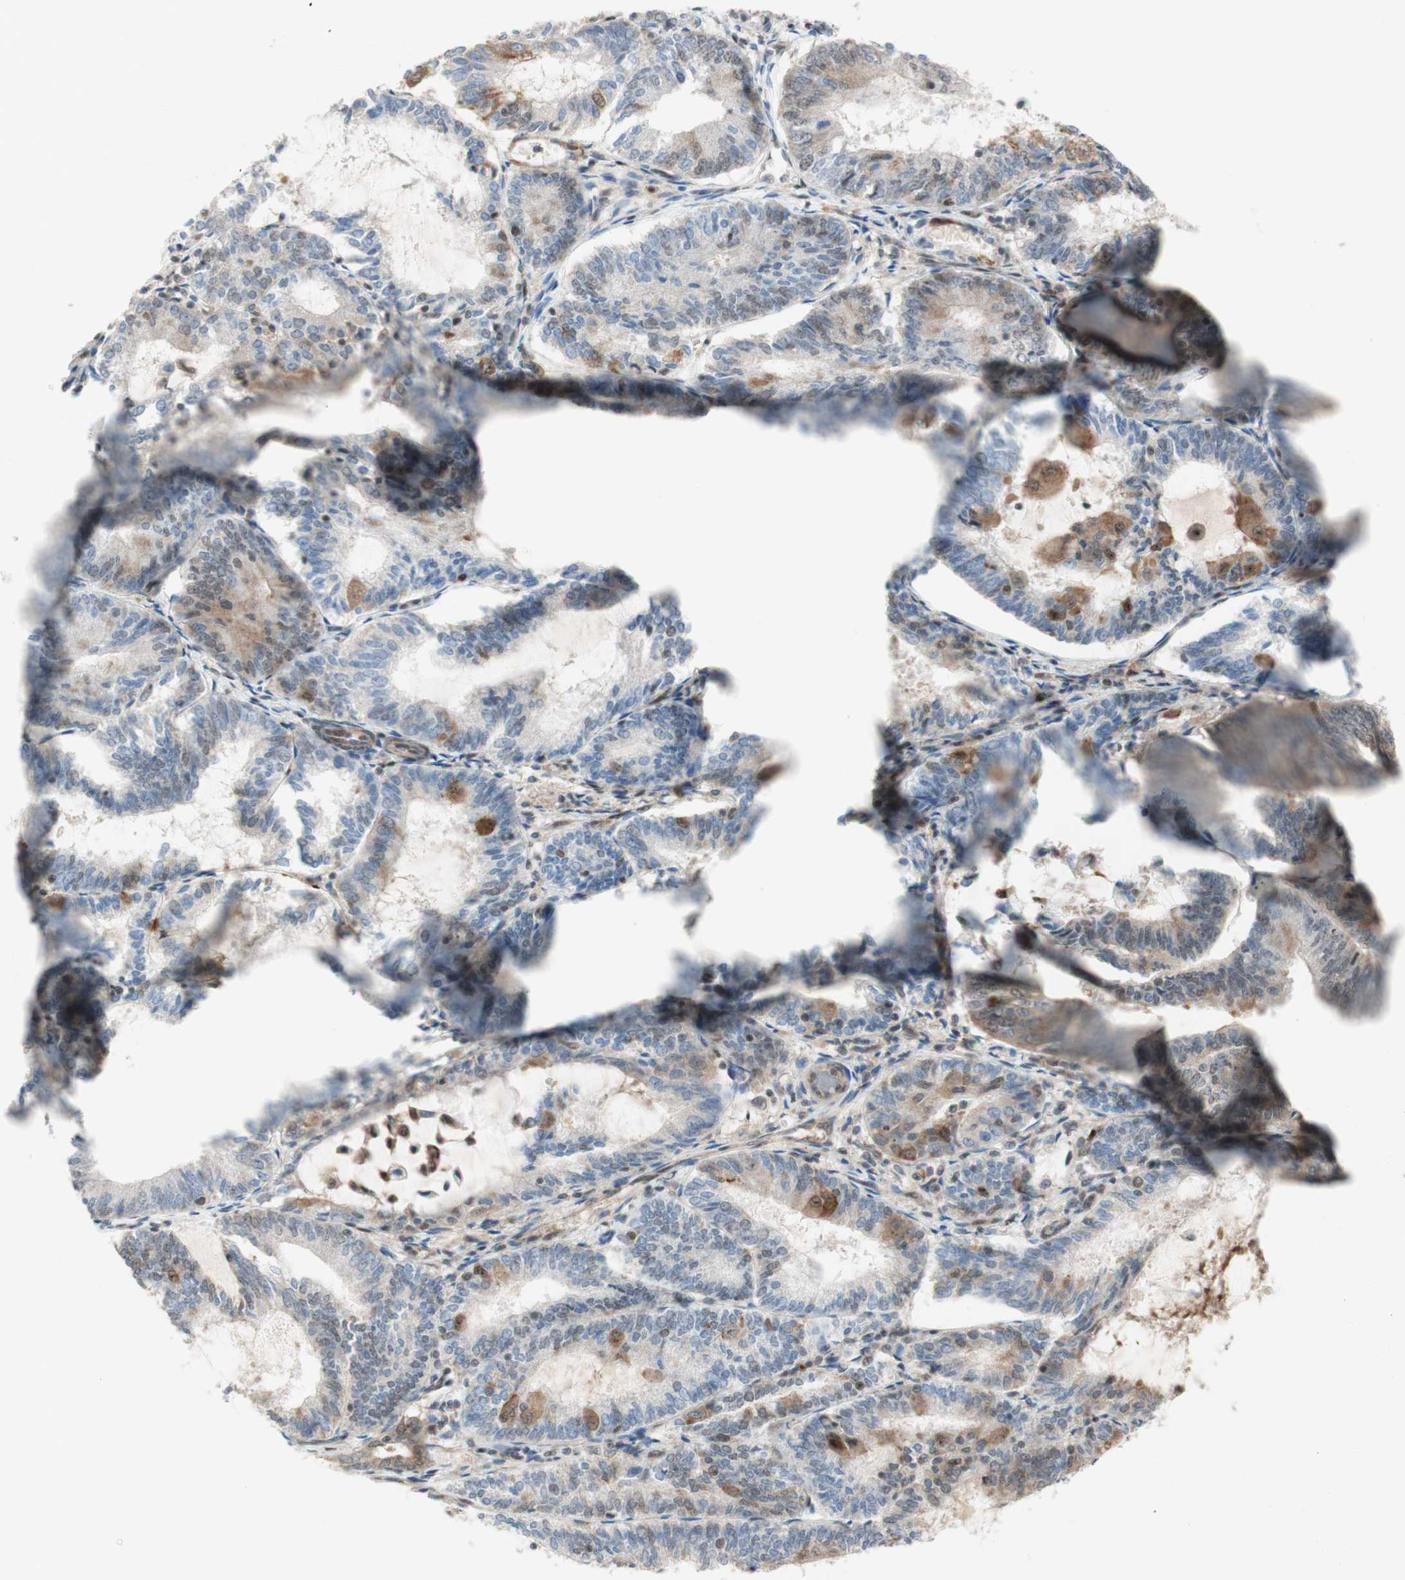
{"staining": {"intensity": "moderate", "quantity": "25%-75%", "location": "cytoplasmic/membranous"}, "tissue": "endometrial cancer", "cell_type": "Tumor cells", "image_type": "cancer", "snomed": [{"axis": "morphology", "description": "Adenocarcinoma, NOS"}, {"axis": "topography", "description": "Endometrium"}], "caption": "Tumor cells demonstrate medium levels of moderate cytoplasmic/membranous positivity in about 25%-75% of cells in human endometrial cancer. Immunohistochemistry stains the protein of interest in brown and the nuclei are stained blue.", "gene": "CYLD", "patient": {"sex": "female", "age": 81}}